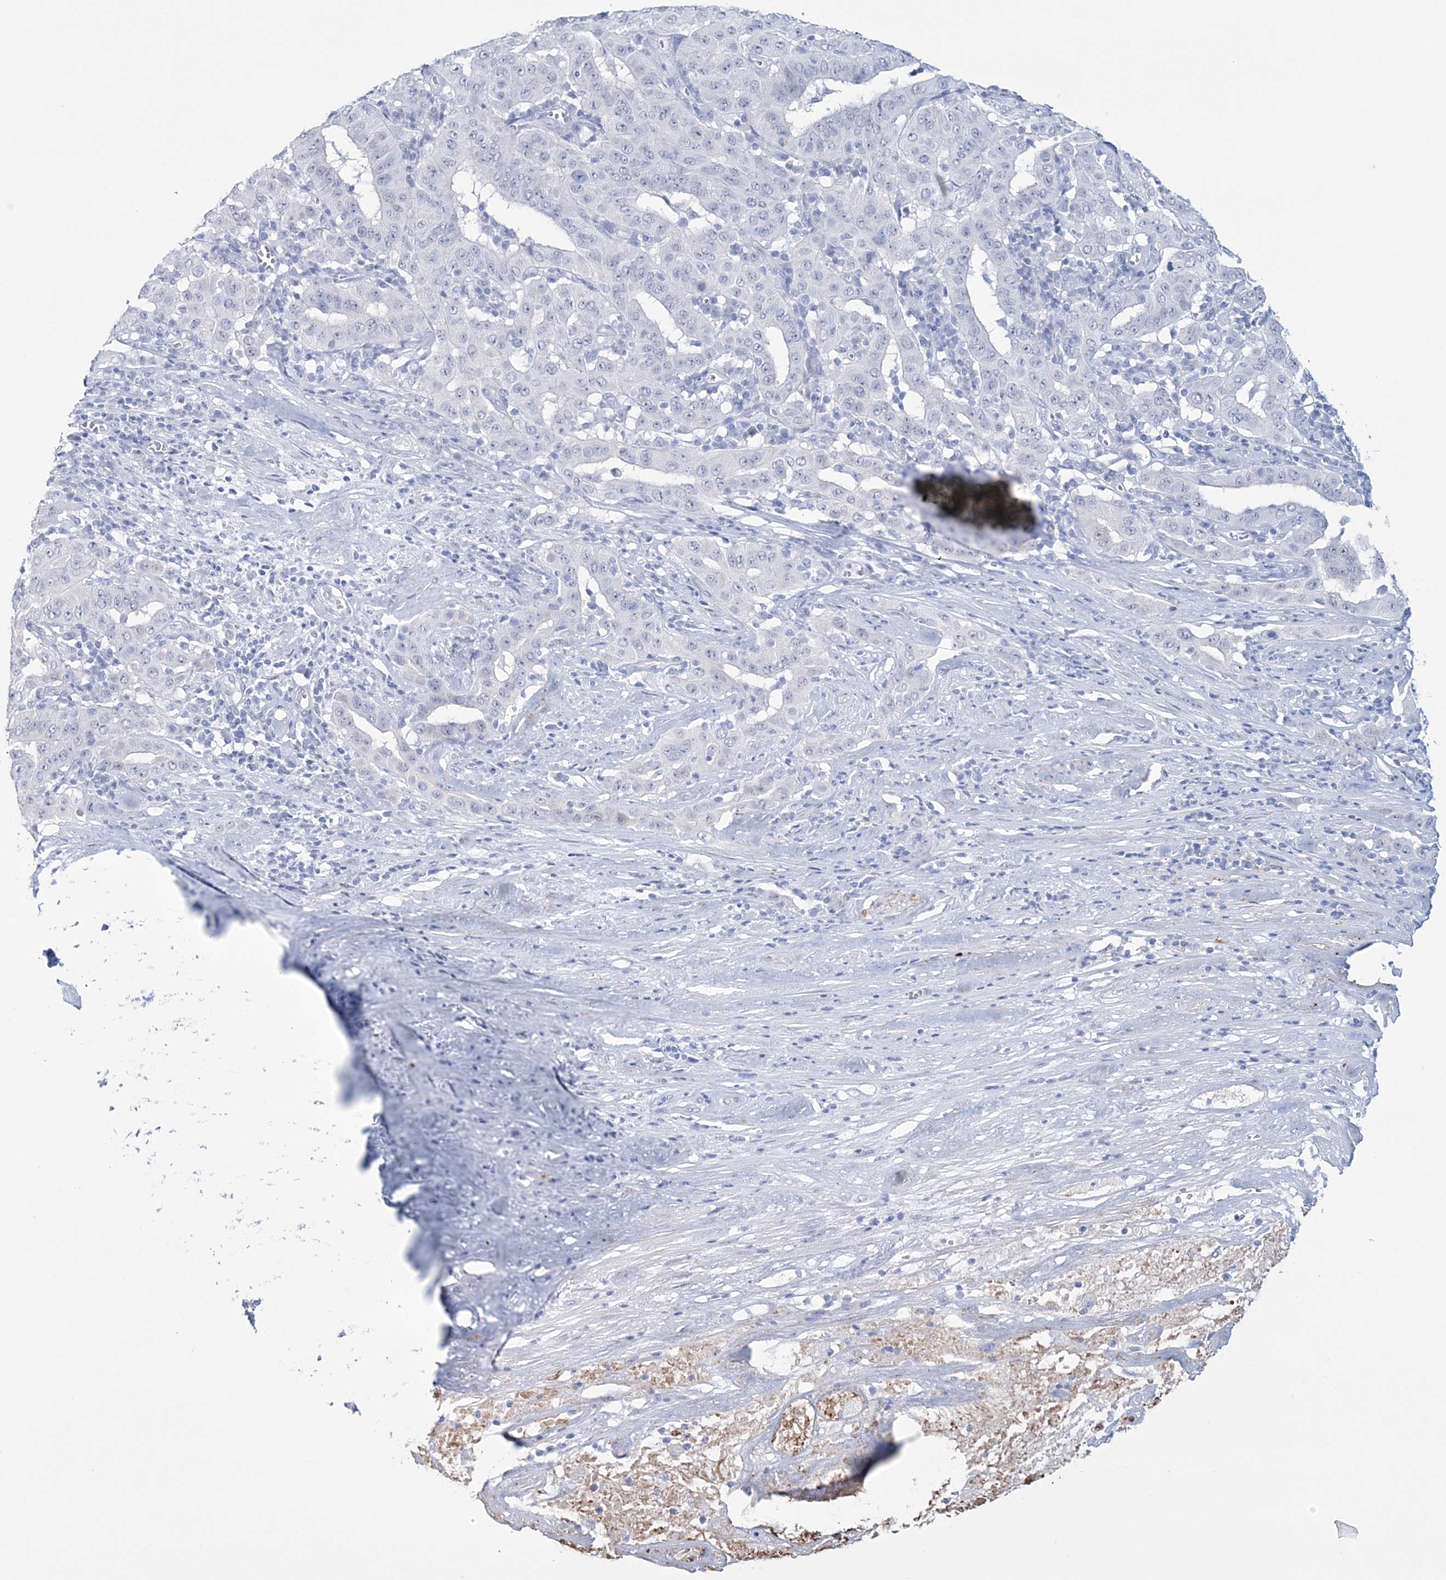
{"staining": {"intensity": "negative", "quantity": "none", "location": "none"}, "tissue": "pancreatic cancer", "cell_type": "Tumor cells", "image_type": "cancer", "snomed": [{"axis": "morphology", "description": "Adenocarcinoma, NOS"}, {"axis": "topography", "description": "Pancreas"}], "caption": "Tumor cells are negative for brown protein staining in pancreatic cancer (adenocarcinoma).", "gene": "DPCD", "patient": {"sex": "male", "age": 63}}